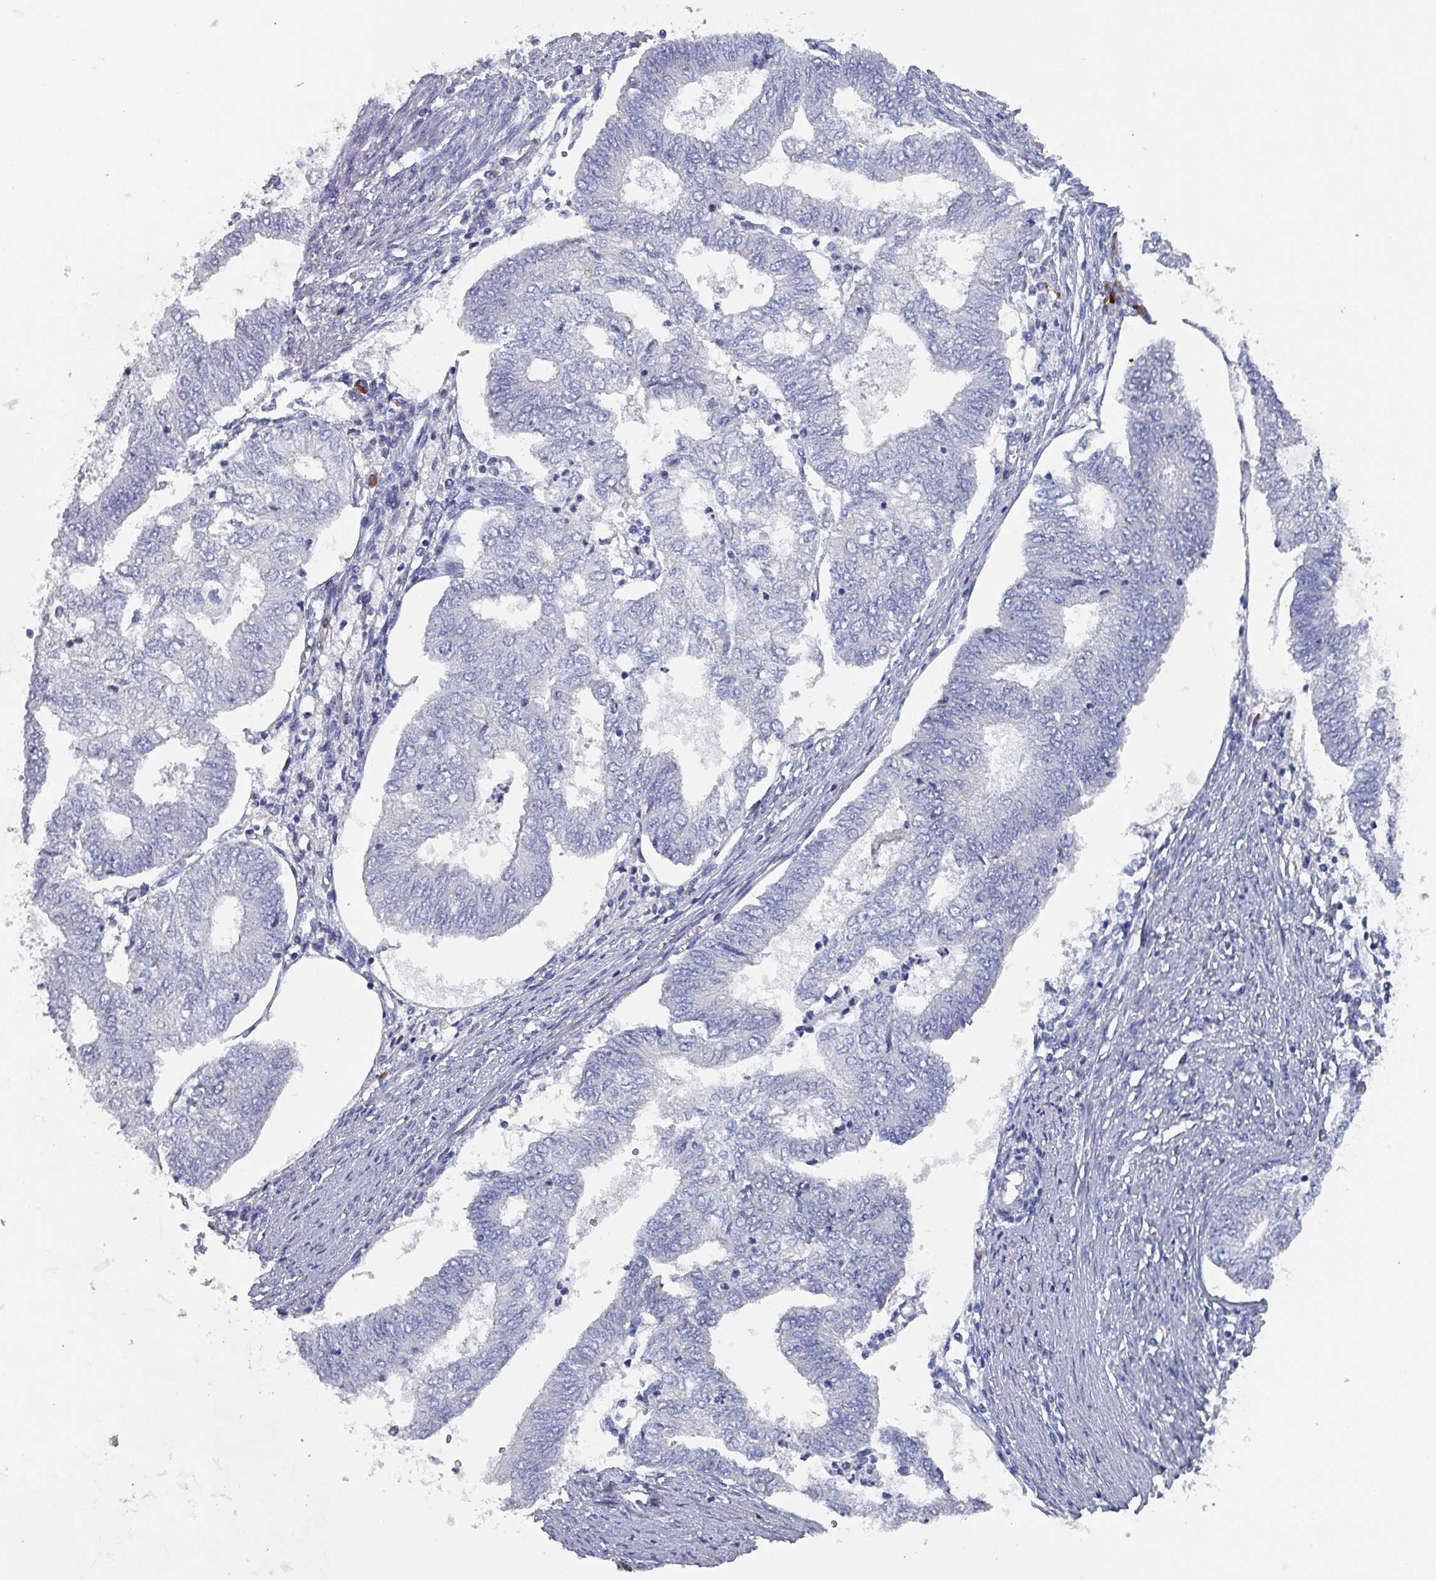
{"staining": {"intensity": "negative", "quantity": "none", "location": "none"}, "tissue": "endometrial cancer", "cell_type": "Tumor cells", "image_type": "cancer", "snomed": [{"axis": "morphology", "description": "Adenocarcinoma, NOS"}, {"axis": "topography", "description": "Endometrium"}], "caption": "Immunohistochemistry (IHC) of human endometrial adenocarcinoma exhibits no expression in tumor cells.", "gene": "DRD5", "patient": {"sex": "female", "age": 68}}